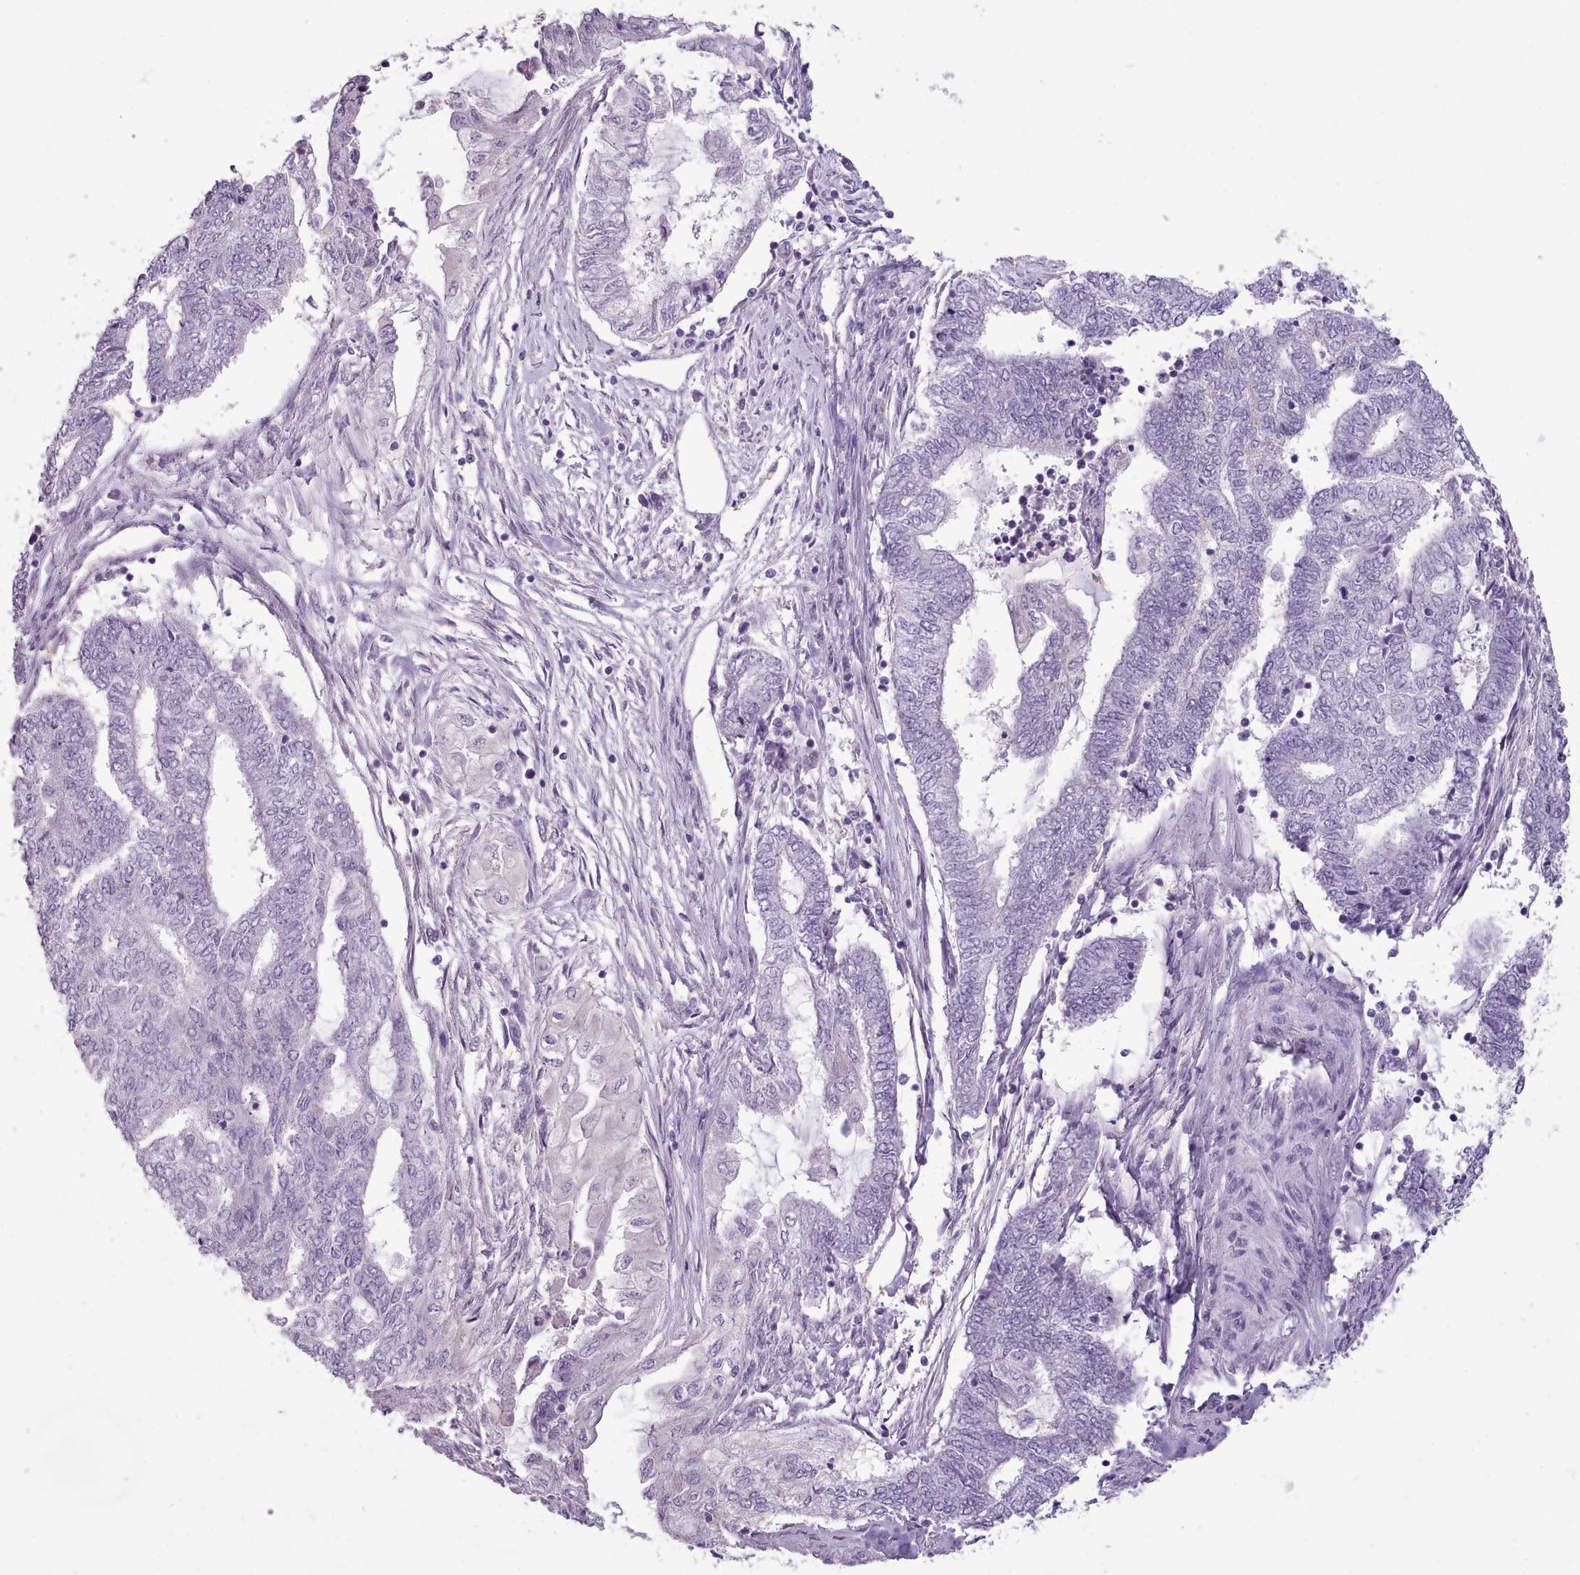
{"staining": {"intensity": "negative", "quantity": "none", "location": "none"}, "tissue": "endometrial cancer", "cell_type": "Tumor cells", "image_type": "cancer", "snomed": [{"axis": "morphology", "description": "Adenocarcinoma, NOS"}, {"axis": "topography", "description": "Uterus"}, {"axis": "topography", "description": "Endometrium"}], "caption": "Immunohistochemical staining of human endometrial adenocarcinoma exhibits no significant positivity in tumor cells.", "gene": "AK4", "patient": {"sex": "female", "age": 70}}